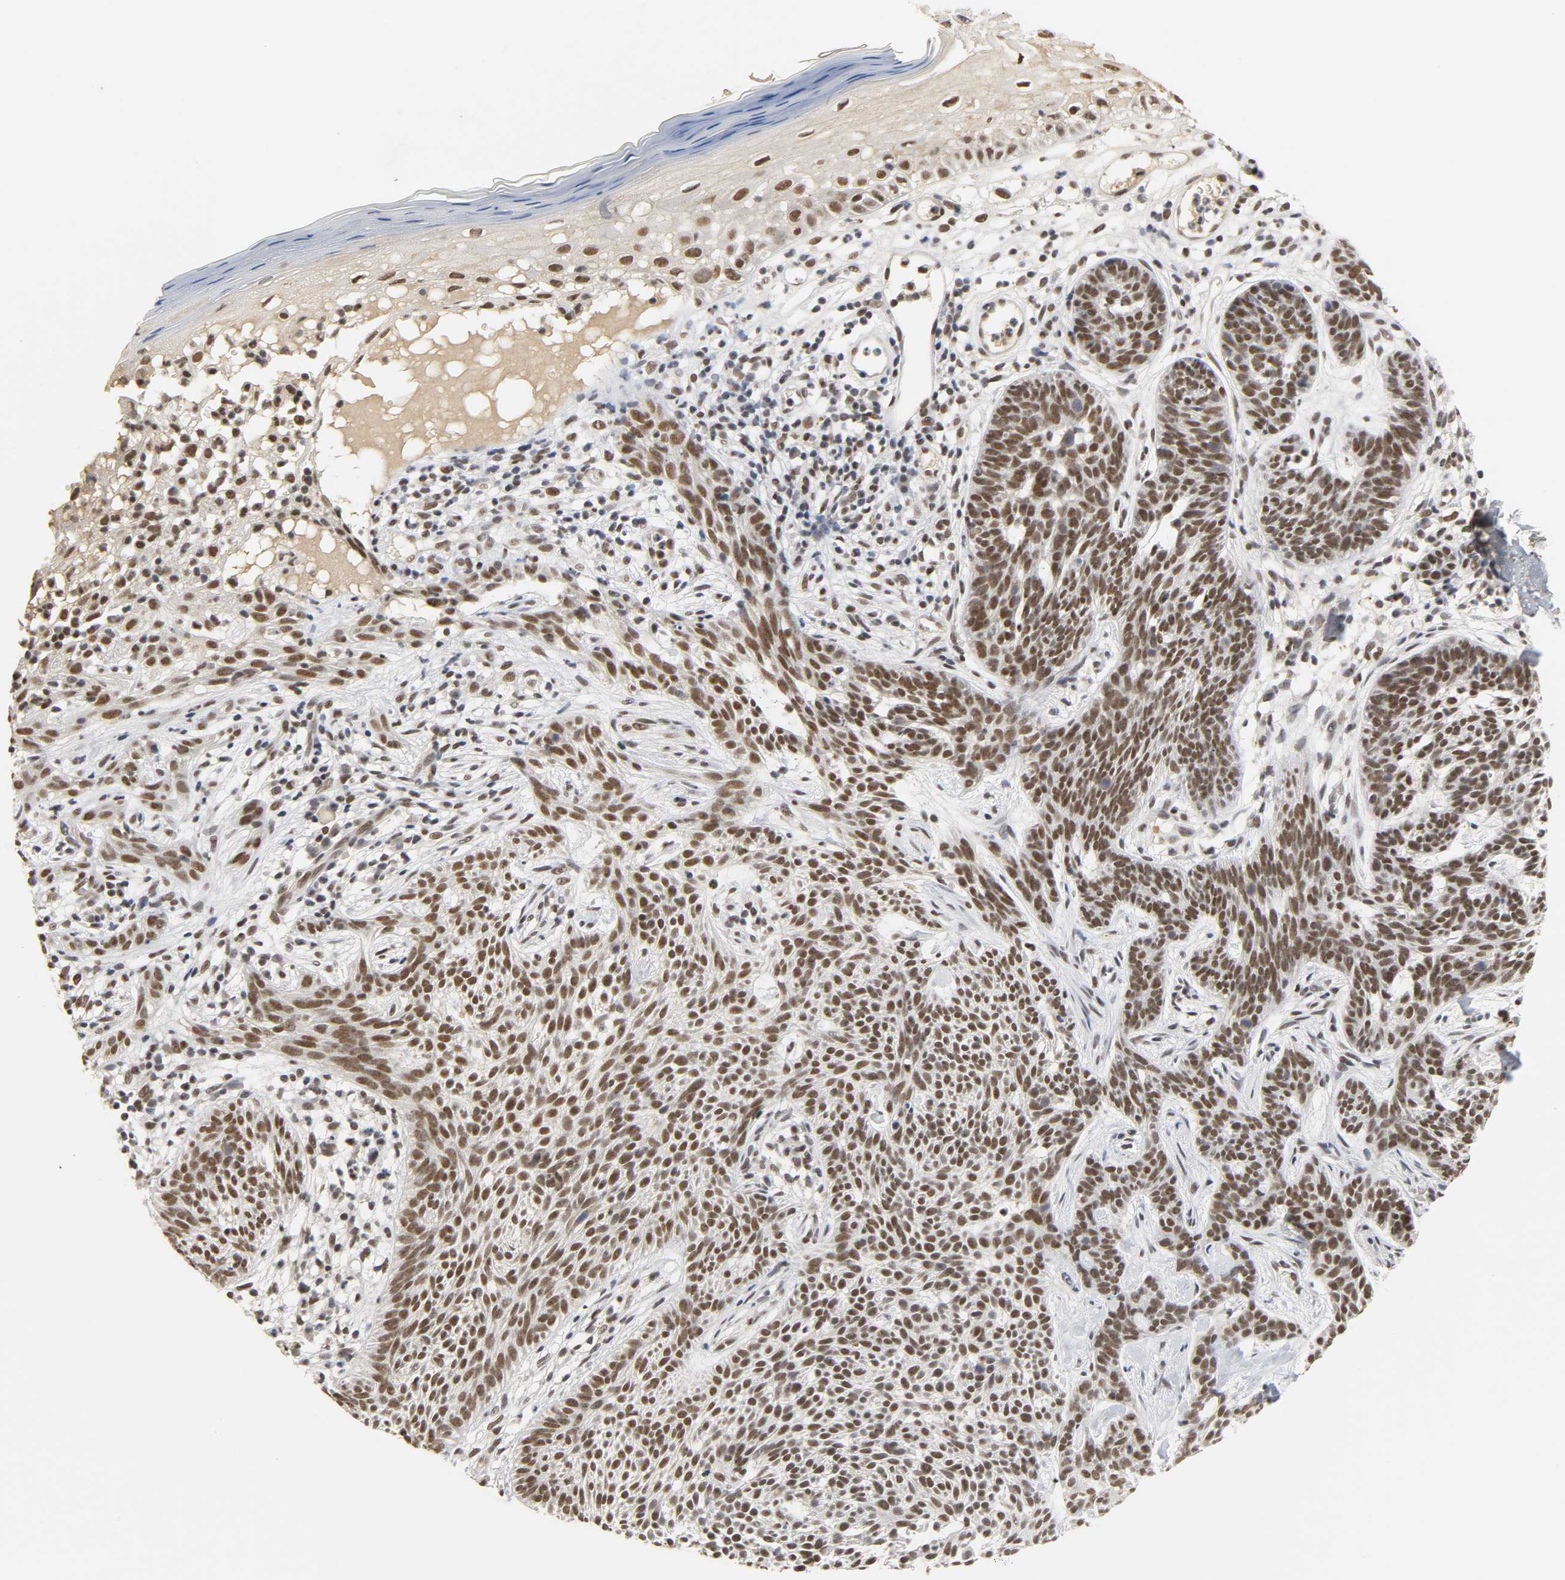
{"staining": {"intensity": "moderate", "quantity": ">75%", "location": "nuclear"}, "tissue": "skin cancer", "cell_type": "Tumor cells", "image_type": "cancer", "snomed": [{"axis": "morphology", "description": "Normal tissue, NOS"}, {"axis": "morphology", "description": "Basal cell carcinoma"}, {"axis": "topography", "description": "Skin"}], "caption": "IHC micrograph of neoplastic tissue: skin basal cell carcinoma stained using immunohistochemistry displays medium levels of moderate protein expression localized specifically in the nuclear of tumor cells, appearing as a nuclear brown color.", "gene": "NCOA6", "patient": {"sex": "female", "age": 69}}